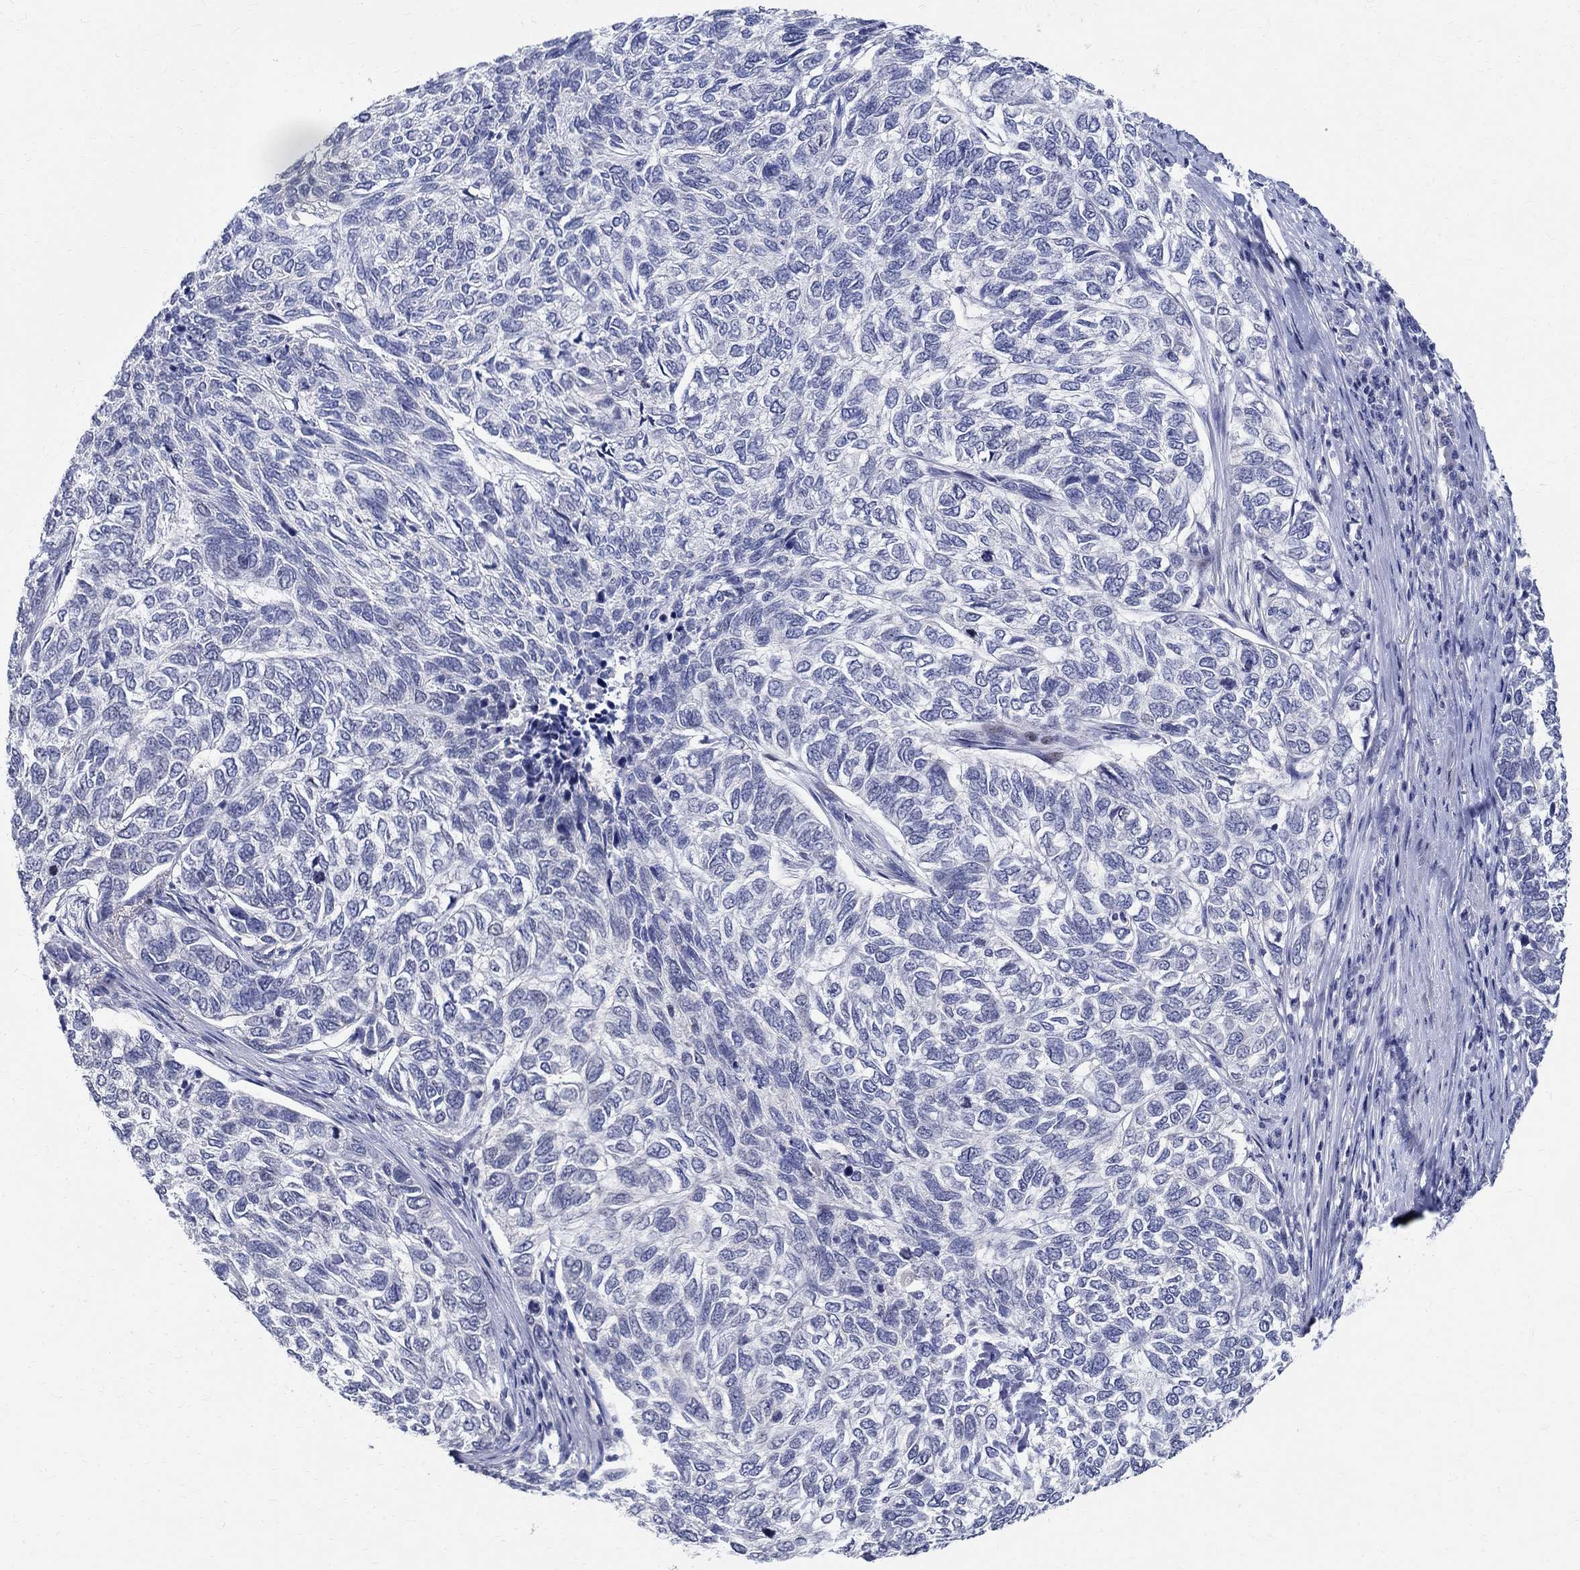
{"staining": {"intensity": "negative", "quantity": "none", "location": "none"}, "tissue": "skin cancer", "cell_type": "Tumor cells", "image_type": "cancer", "snomed": [{"axis": "morphology", "description": "Basal cell carcinoma"}, {"axis": "topography", "description": "Skin"}], "caption": "Immunohistochemistry of human skin basal cell carcinoma demonstrates no staining in tumor cells.", "gene": "CETN1", "patient": {"sex": "female", "age": 65}}